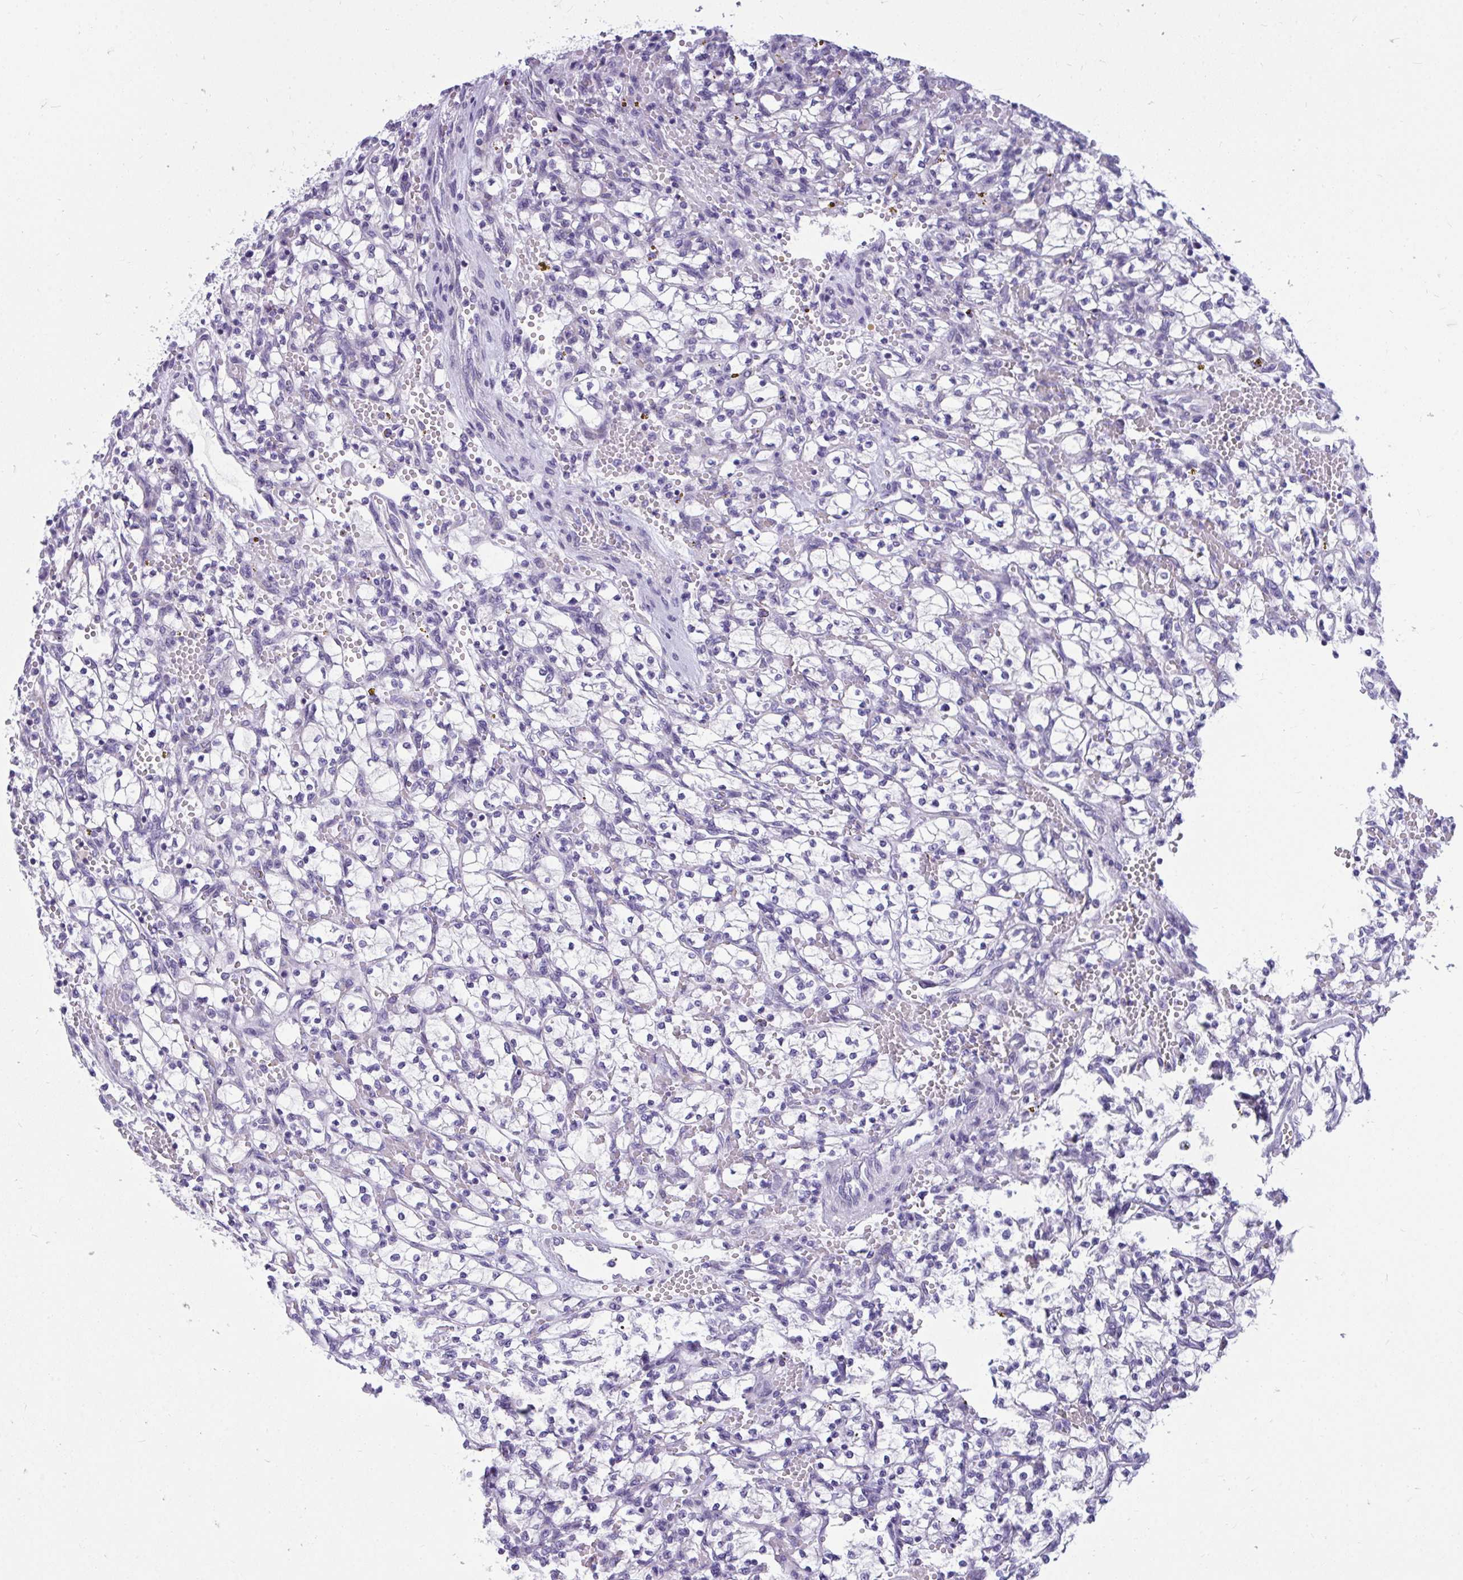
{"staining": {"intensity": "negative", "quantity": "none", "location": "none"}, "tissue": "renal cancer", "cell_type": "Tumor cells", "image_type": "cancer", "snomed": [{"axis": "morphology", "description": "Adenocarcinoma, NOS"}, {"axis": "topography", "description": "Kidney"}], "caption": "This is an IHC photomicrograph of renal cancer. There is no expression in tumor cells.", "gene": "TSBP1", "patient": {"sex": "female", "age": 64}}